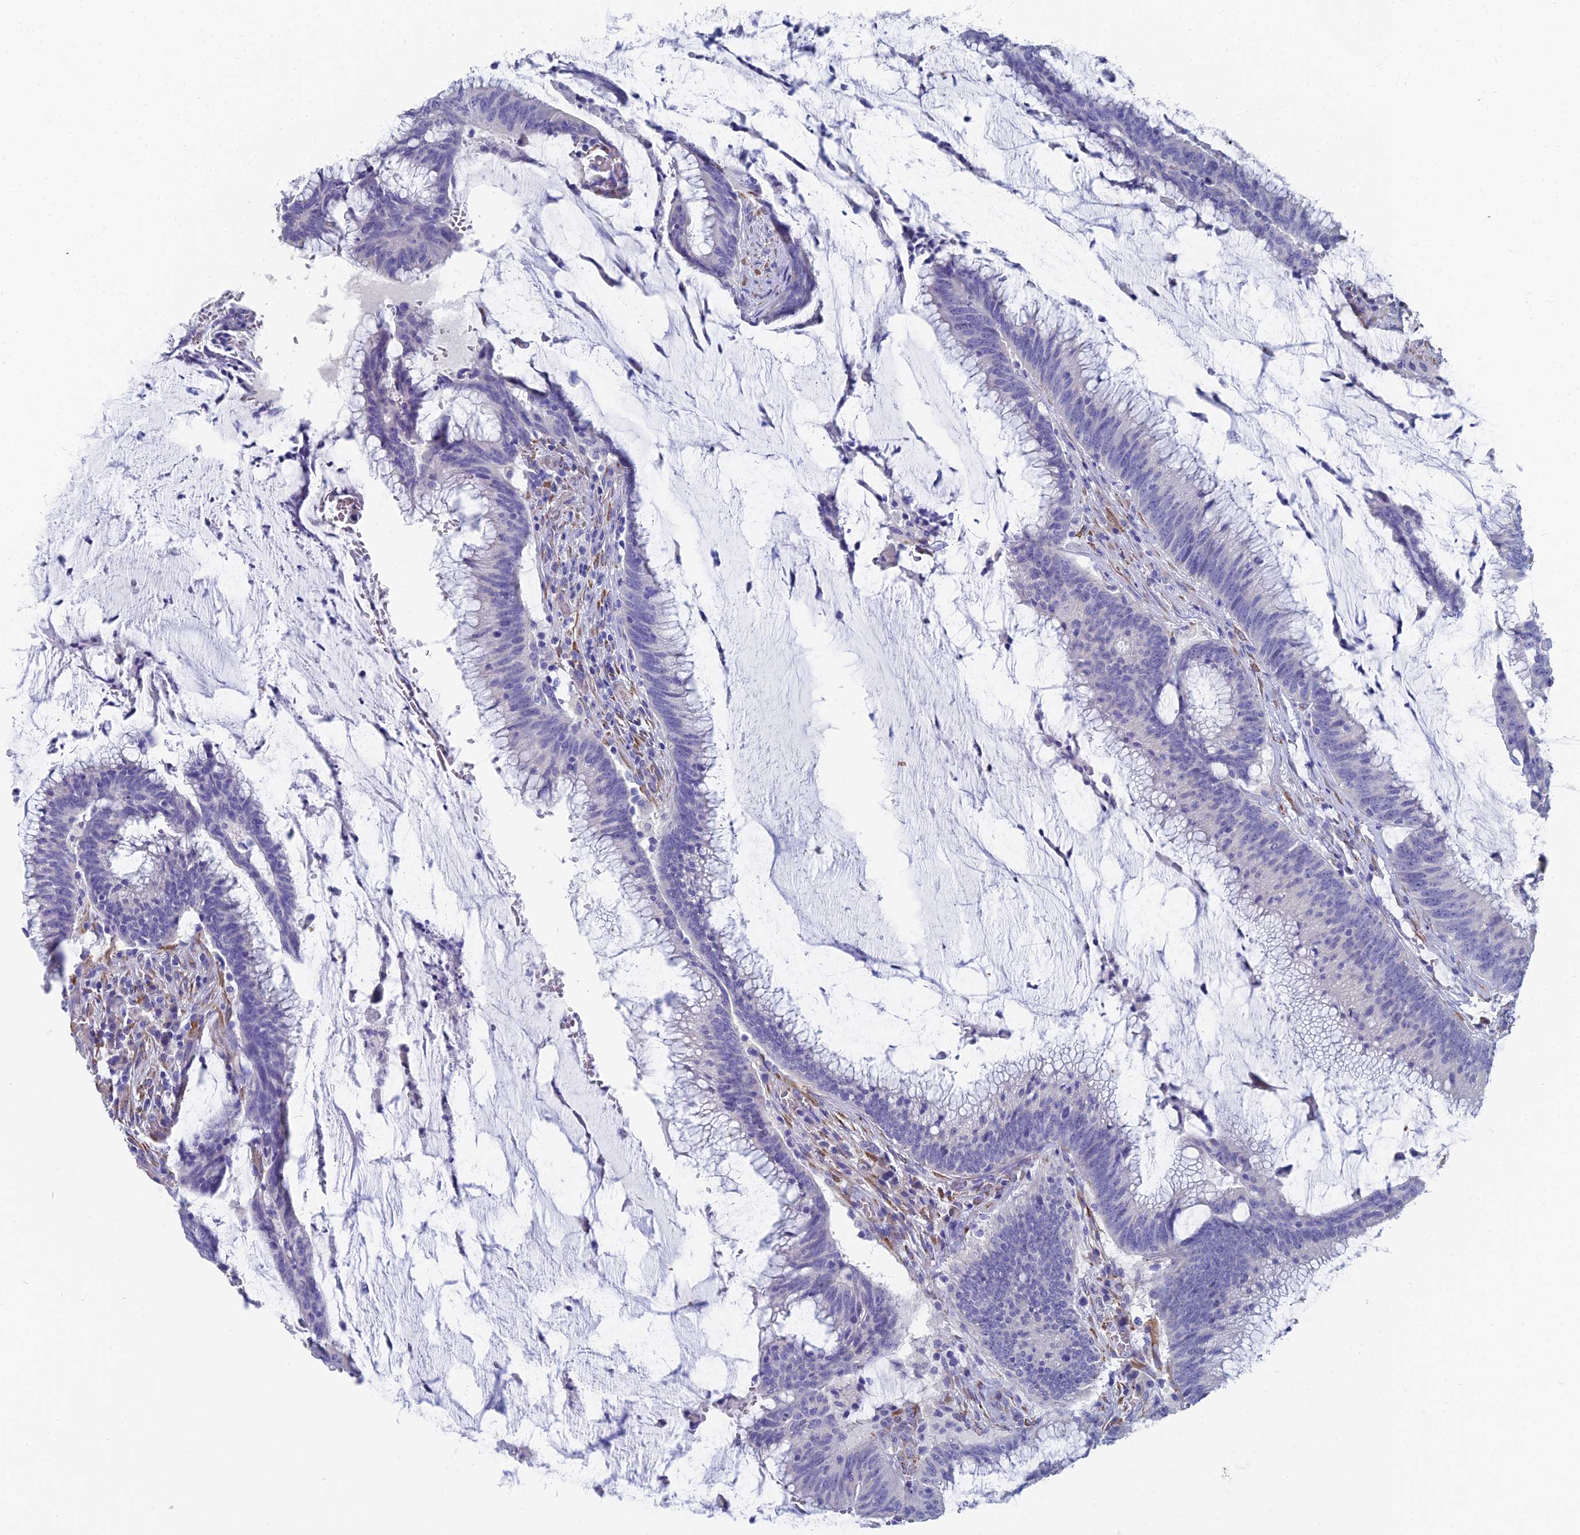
{"staining": {"intensity": "negative", "quantity": "none", "location": "none"}, "tissue": "colorectal cancer", "cell_type": "Tumor cells", "image_type": "cancer", "snomed": [{"axis": "morphology", "description": "Adenocarcinoma, NOS"}, {"axis": "topography", "description": "Rectum"}], "caption": "DAB (3,3'-diaminobenzidine) immunohistochemical staining of human colorectal cancer exhibits no significant positivity in tumor cells.", "gene": "TNNT3", "patient": {"sex": "female", "age": 77}}